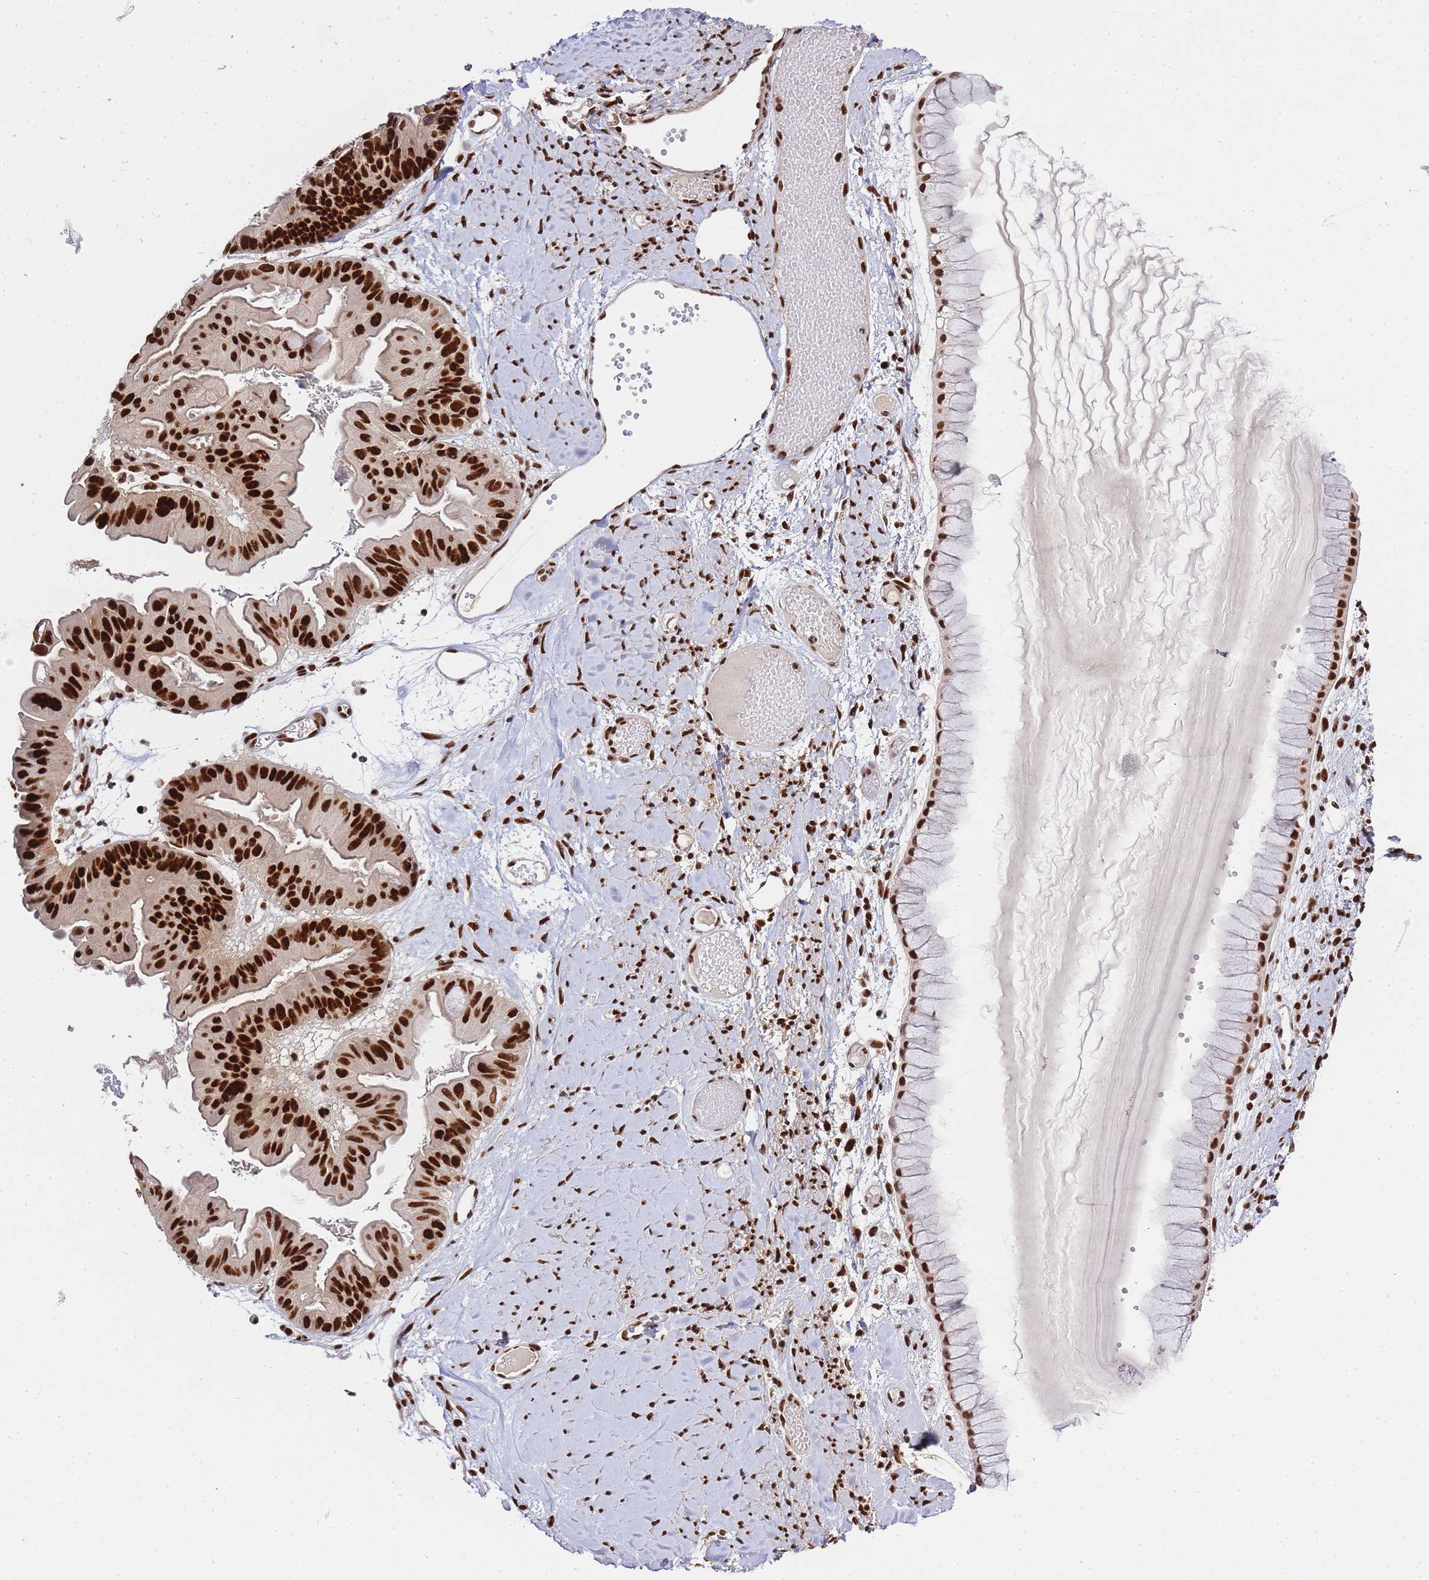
{"staining": {"intensity": "strong", "quantity": ">75%", "location": "nuclear"}, "tissue": "ovarian cancer", "cell_type": "Tumor cells", "image_type": "cancer", "snomed": [{"axis": "morphology", "description": "Cystadenocarcinoma, mucinous, NOS"}, {"axis": "topography", "description": "Ovary"}], "caption": "Immunohistochemistry (IHC) (DAB (3,3'-diaminobenzidine)) staining of human ovarian mucinous cystadenocarcinoma shows strong nuclear protein positivity in approximately >75% of tumor cells. Using DAB (brown) and hematoxylin (blue) stains, captured at high magnification using brightfield microscopy.", "gene": "PRKDC", "patient": {"sex": "female", "age": 61}}